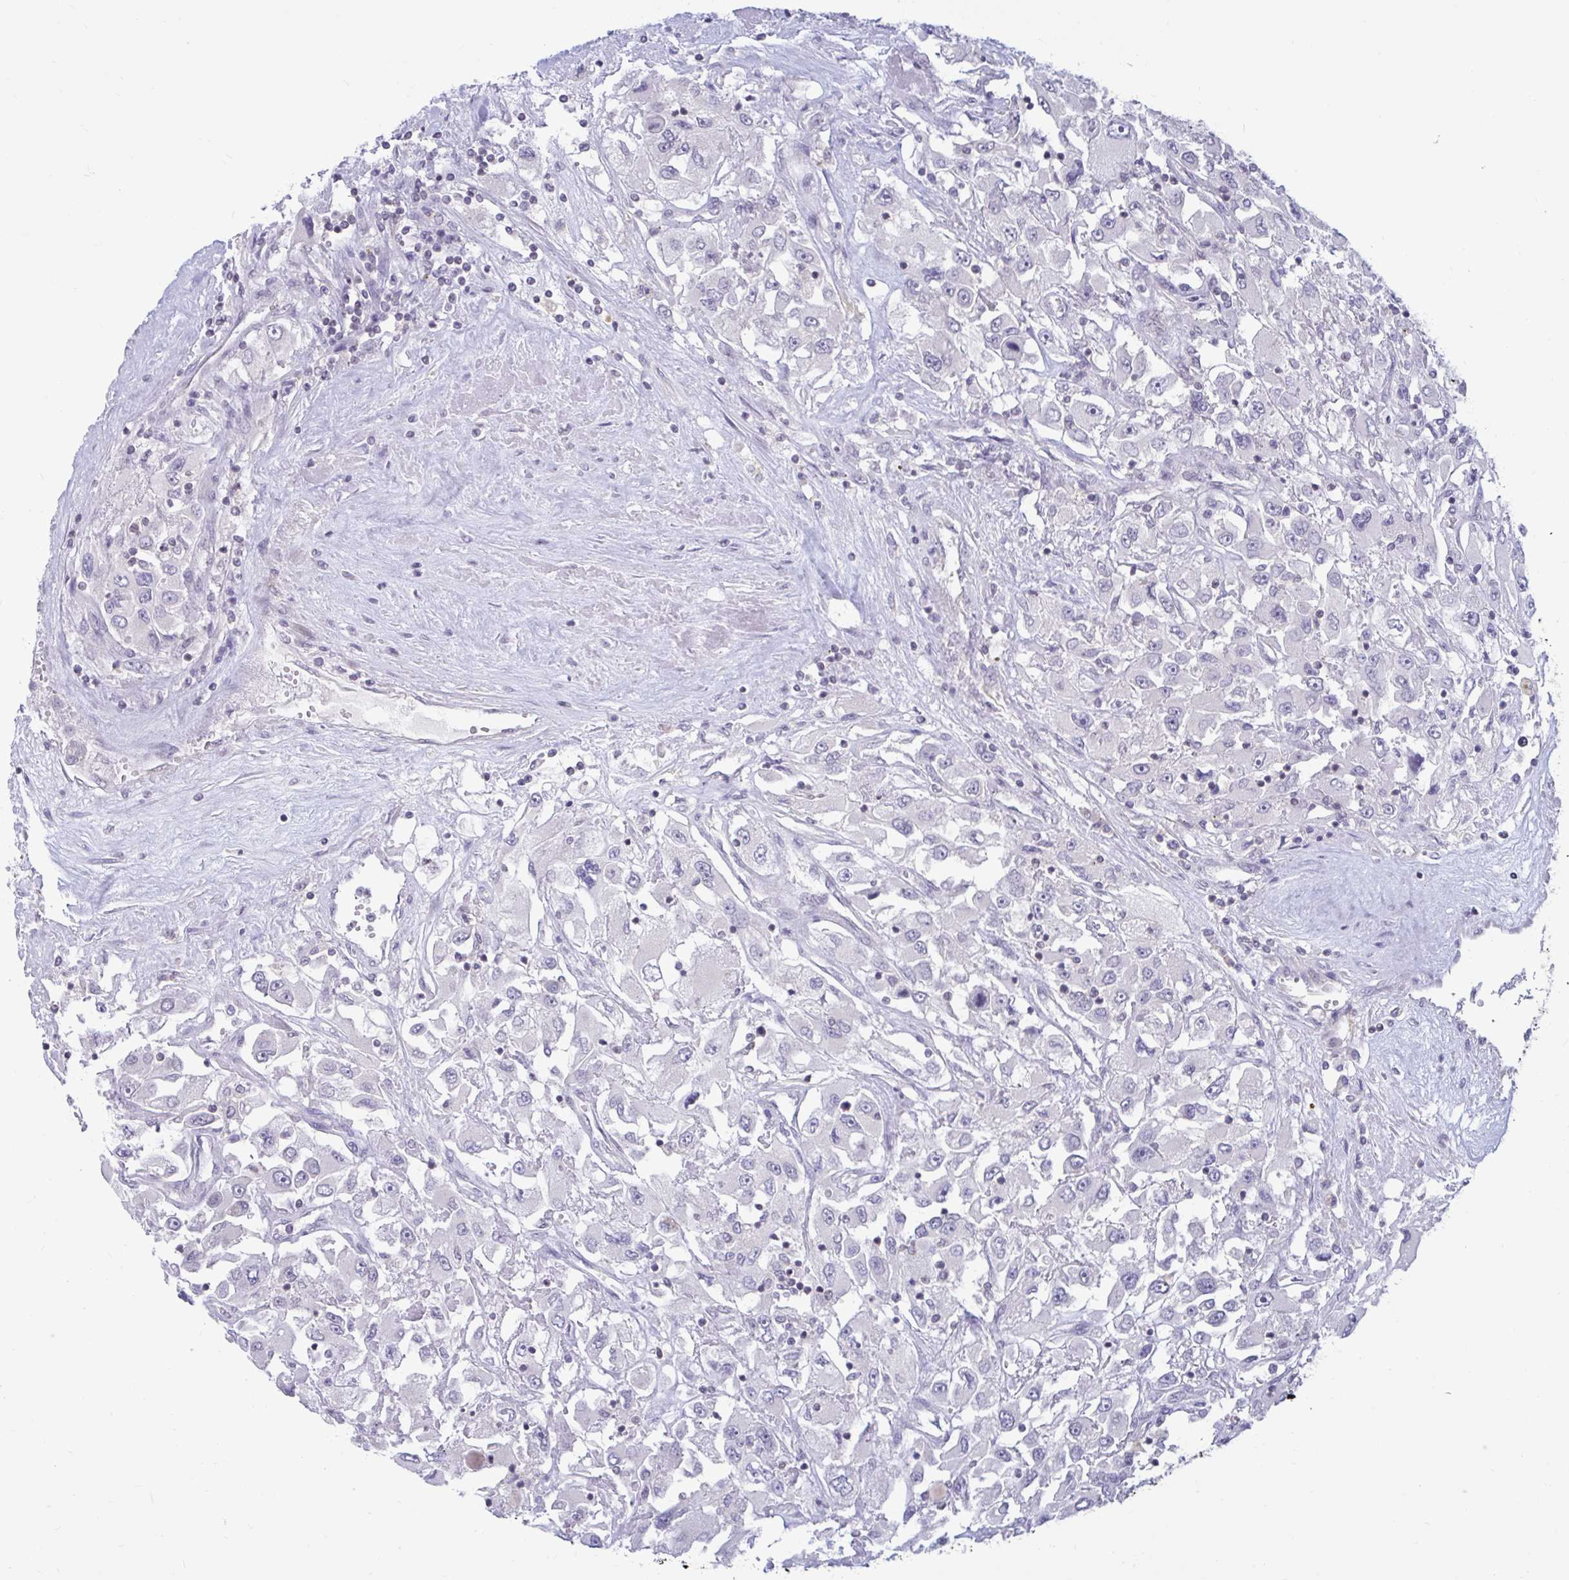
{"staining": {"intensity": "negative", "quantity": "none", "location": "none"}, "tissue": "renal cancer", "cell_type": "Tumor cells", "image_type": "cancer", "snomed": [{"axis": "morphology", "description": "Adenocarcinoma, NOS"}, {"axis": "topography", "description": "Kidney"}], "caption": "IHC image of neoplastic tissue: adenocarcinoma (renal) stained with DAB (3,3'-diaminobenzidine) displays no significant protein expression in tumor cells. Nuclei are stained in blue.", "gene": "ARPP19", "patient": {"sex": "female", "age": 52}}